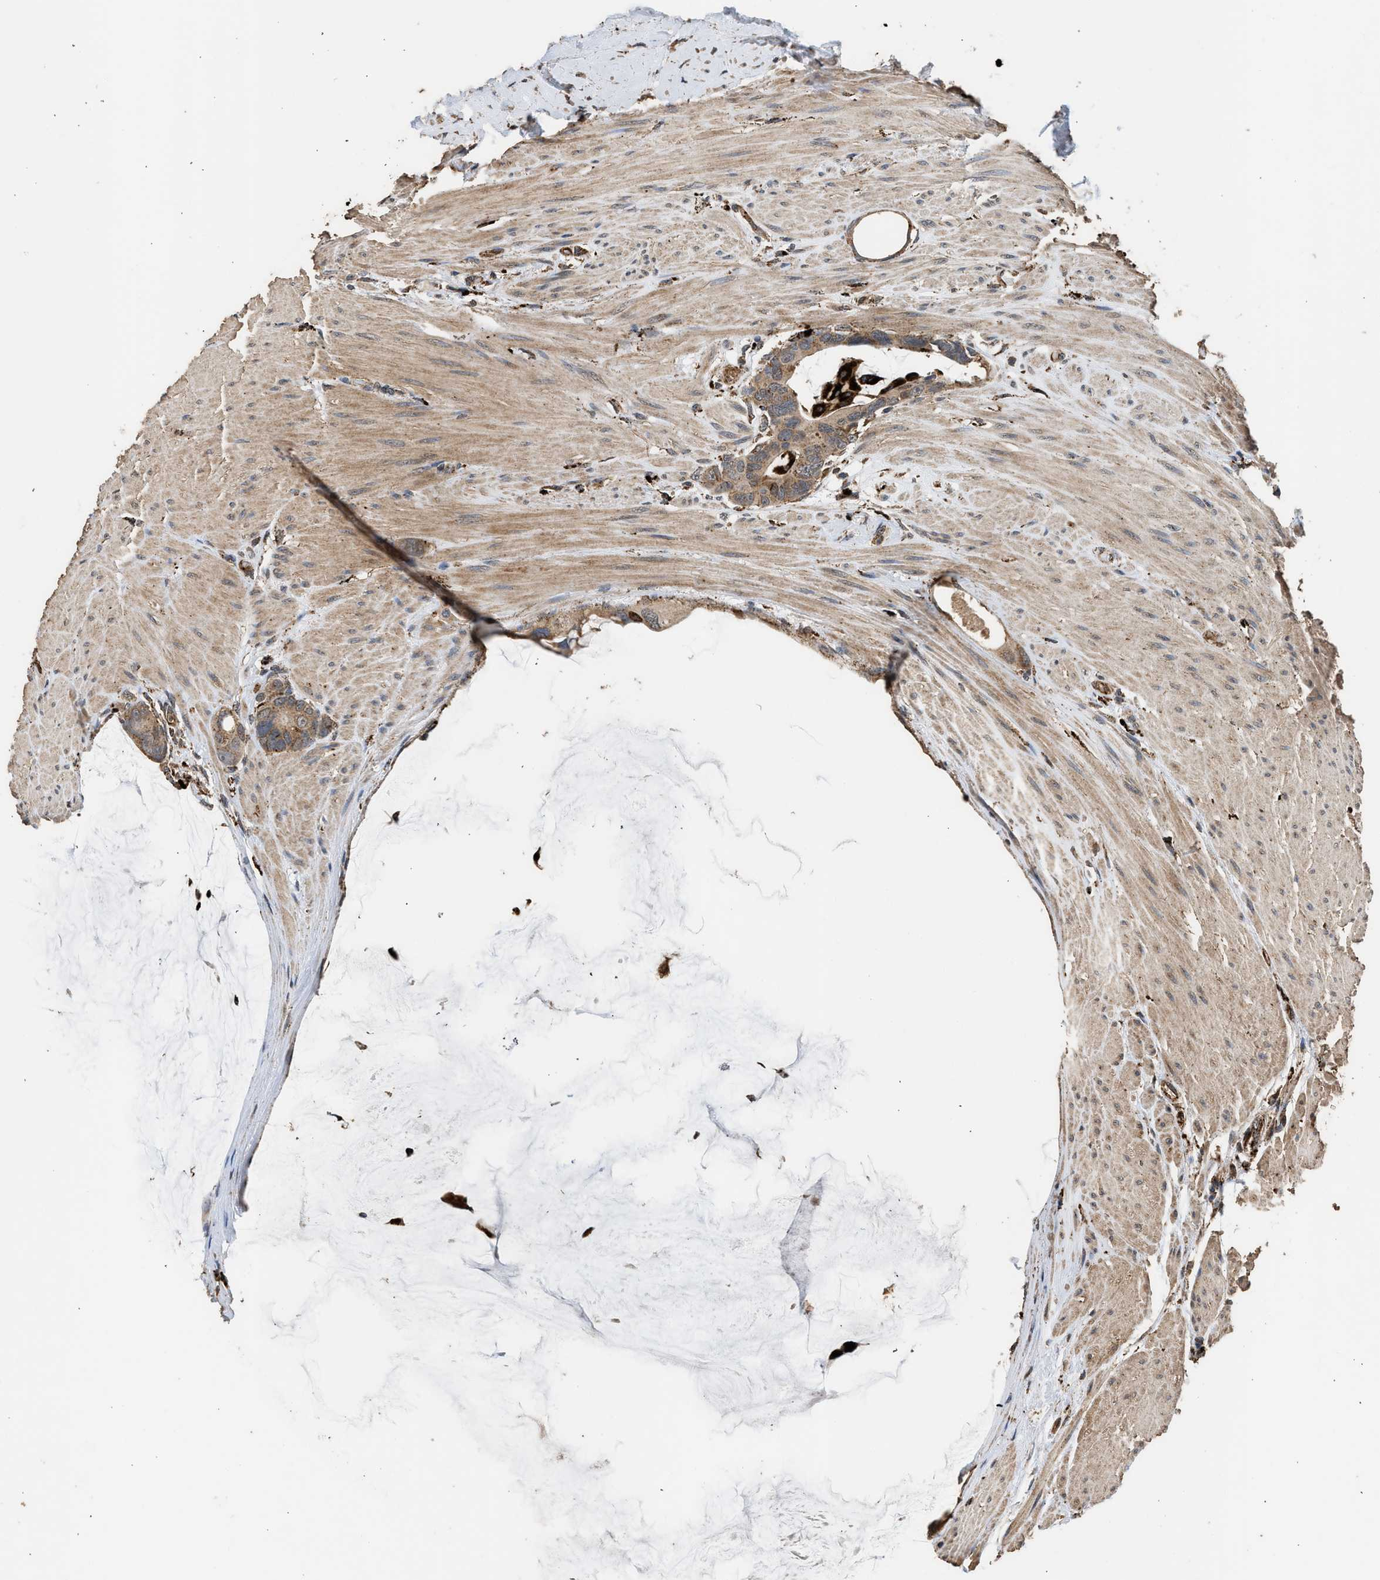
{"staining": {"intensity": "moderate", "quantity": ">75%", "location": "cytoplasmic/membranous"}, "tissue": "colorectal cancer", "cell_type": "Tumor cells", "image_type": "cancer", "snomed": [{"axis": "morphology", "description": "Adenocarcinoma, NOS"}, {"axis": "topography", "description": "Rectum"}], "caption": "The photomicrograph shows immunohistochemical staining of adenocarcinoma (colorectal). There is moderate cytoplasmic/membranous expression is present in about >75% of tumor cells. (Brightfield microscopy of DAB IHC at high magnification).", "gene": "CTSV", "patient": {"sex": "male", "age": 51}}